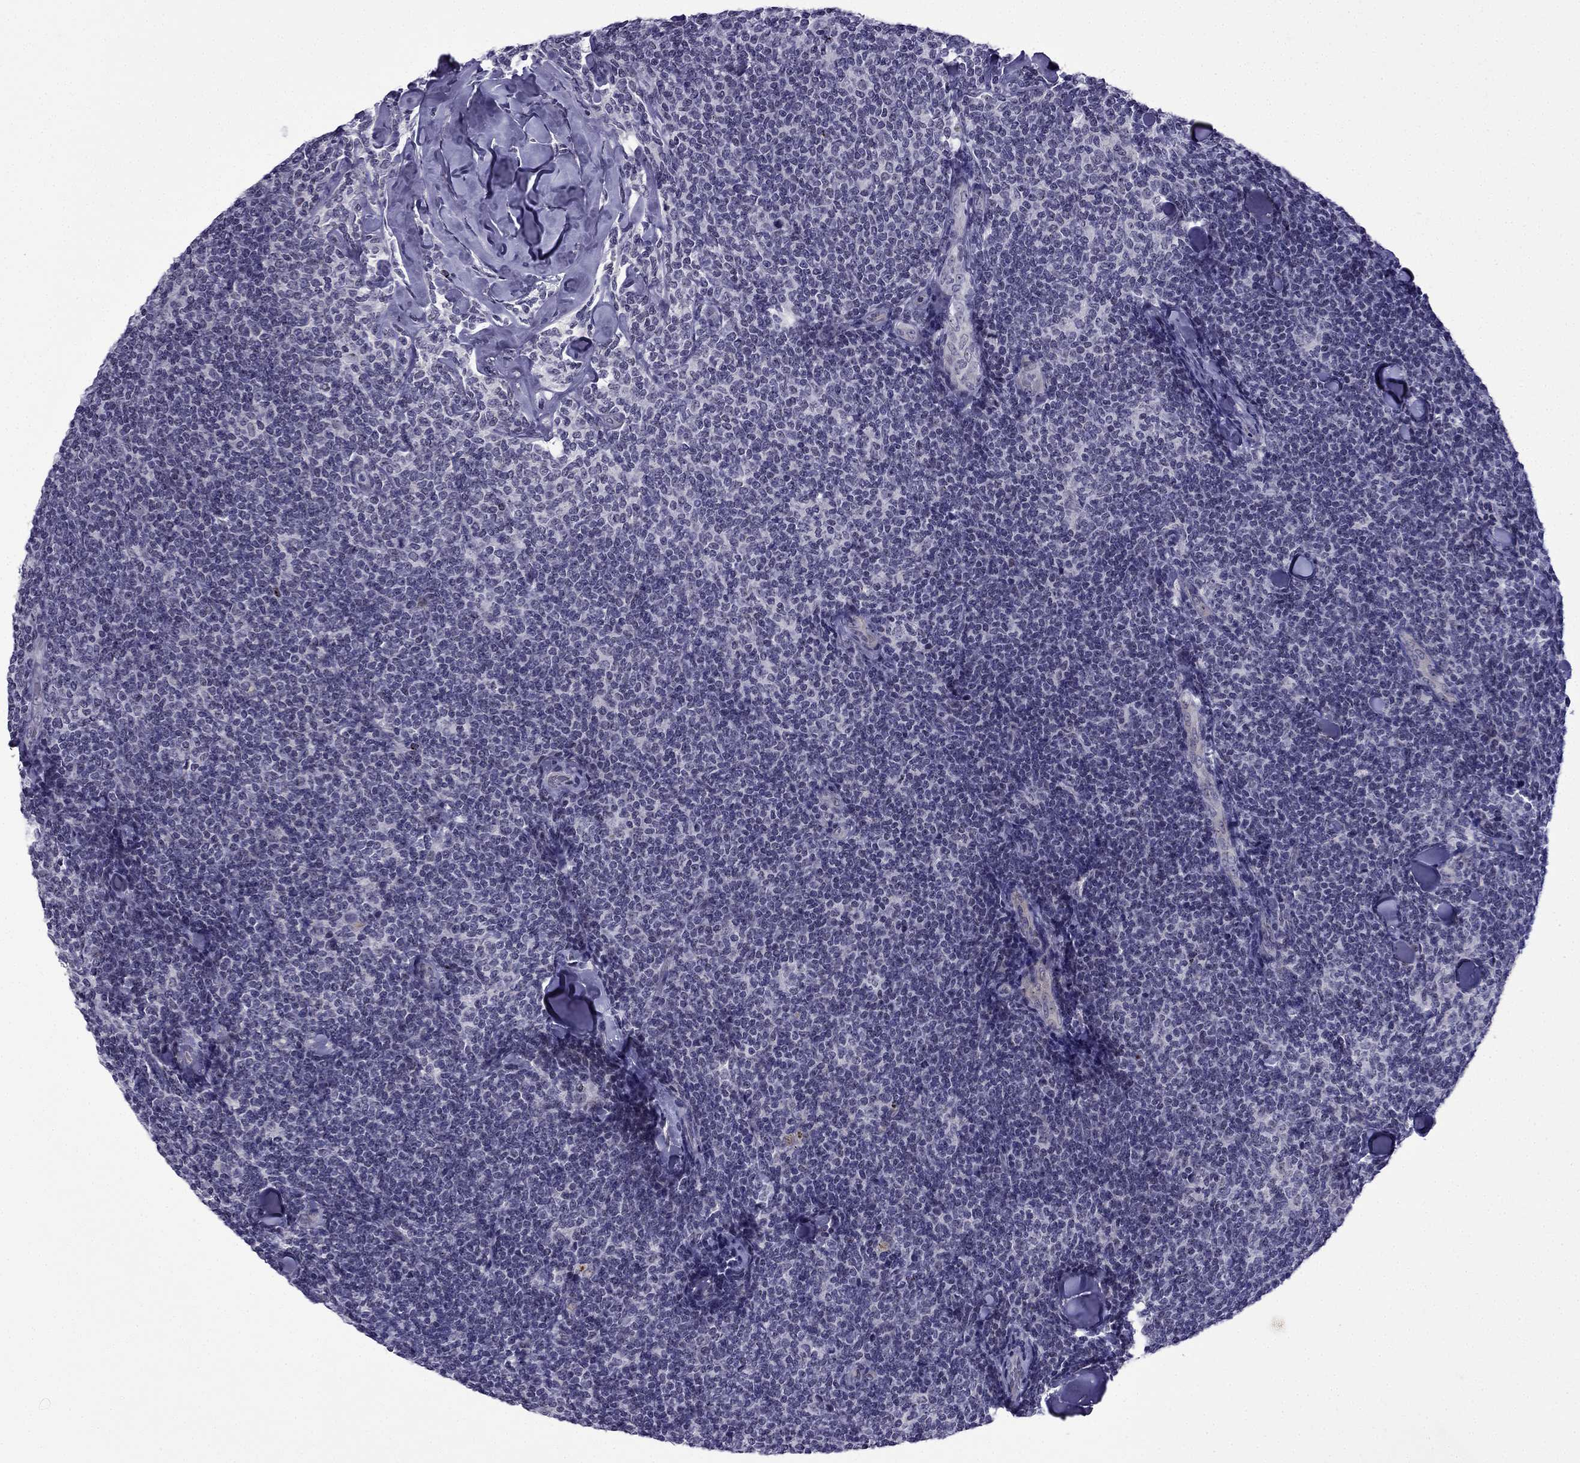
{"staining": {"intensity": "negative", "quantity": "none", "location": "none"}, "tissue": "lymphoma", "cell_type": "Tumor cells", "image_type": "cancer", "snomed": [{"axis": "morphology", "description": "Malignant lymphoma, non-Hodgkin's type, Low grade"}, {"axis": "topography", "description": "Lymph node"}], "caption": "This is a photomicrograph of immunohistochemistry (IHC) staining of lymphoma, which shows no positivity in tumor cells. The staining is performed using DAB (3,3'-diaminobenzidine) brown chromogen with nuclei counter-stained in using hematoxylin.", "gene": "POM121L12", "patient": {"sex": "female", "age": 56}}